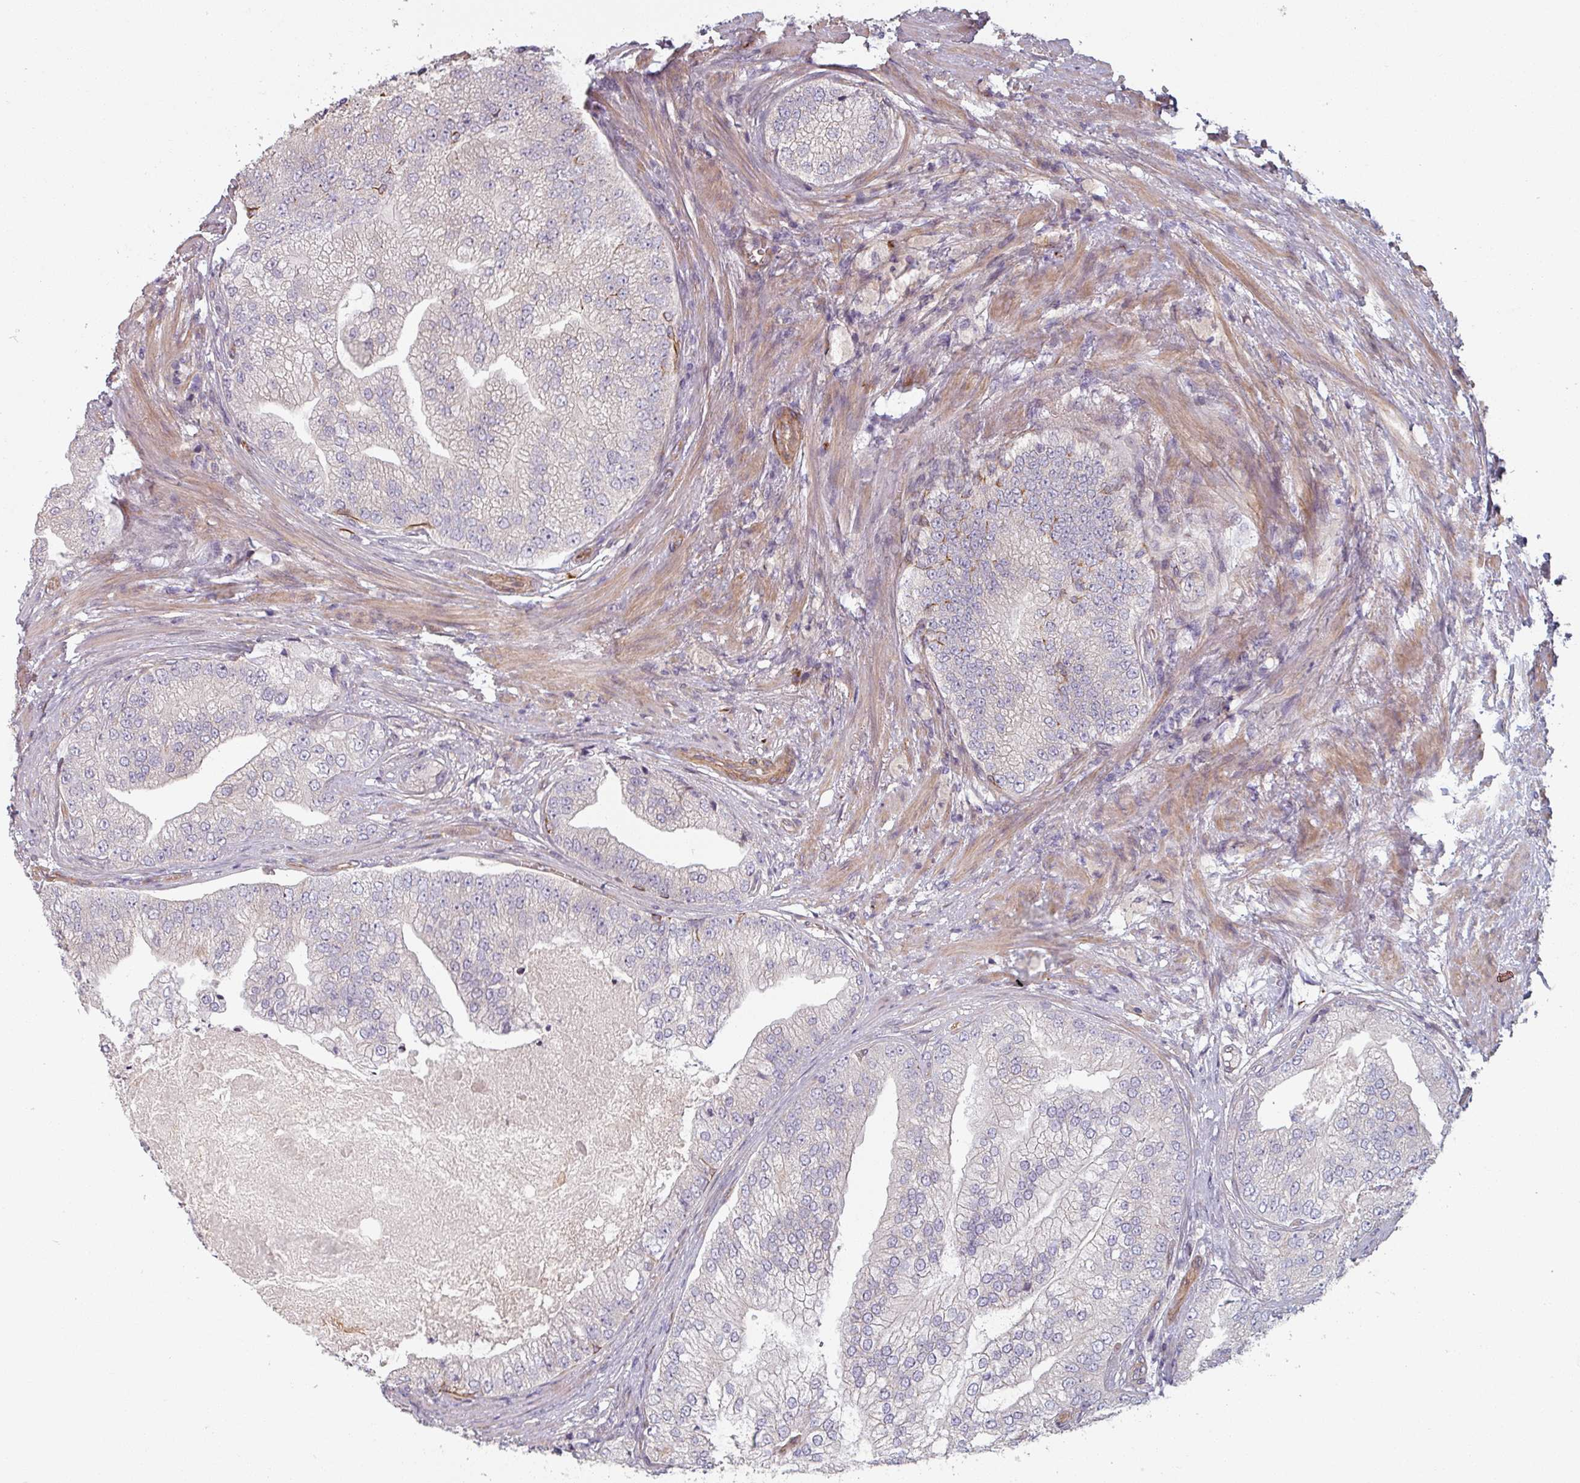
{"staining": {"intensity": "negative", "quantity": "none", "location": "none"}, "tissue": "prostate cancer", "cell_type": "Tumor cells", "image_type": "cancer", "snomed": [{"axis": "morphology", "description": "Adenocarcinoma, High grade"}, {"axis": "topography", "description": "Prostate"}], "caption": "The photomicrograph shows no staining of tumor cells in prostate cancer. (DAB immunohistochemistry (IHC) with hematoxylin counter stain).", "gene": "C4BPB", "patient": {"sex": "male", "age": 70}}